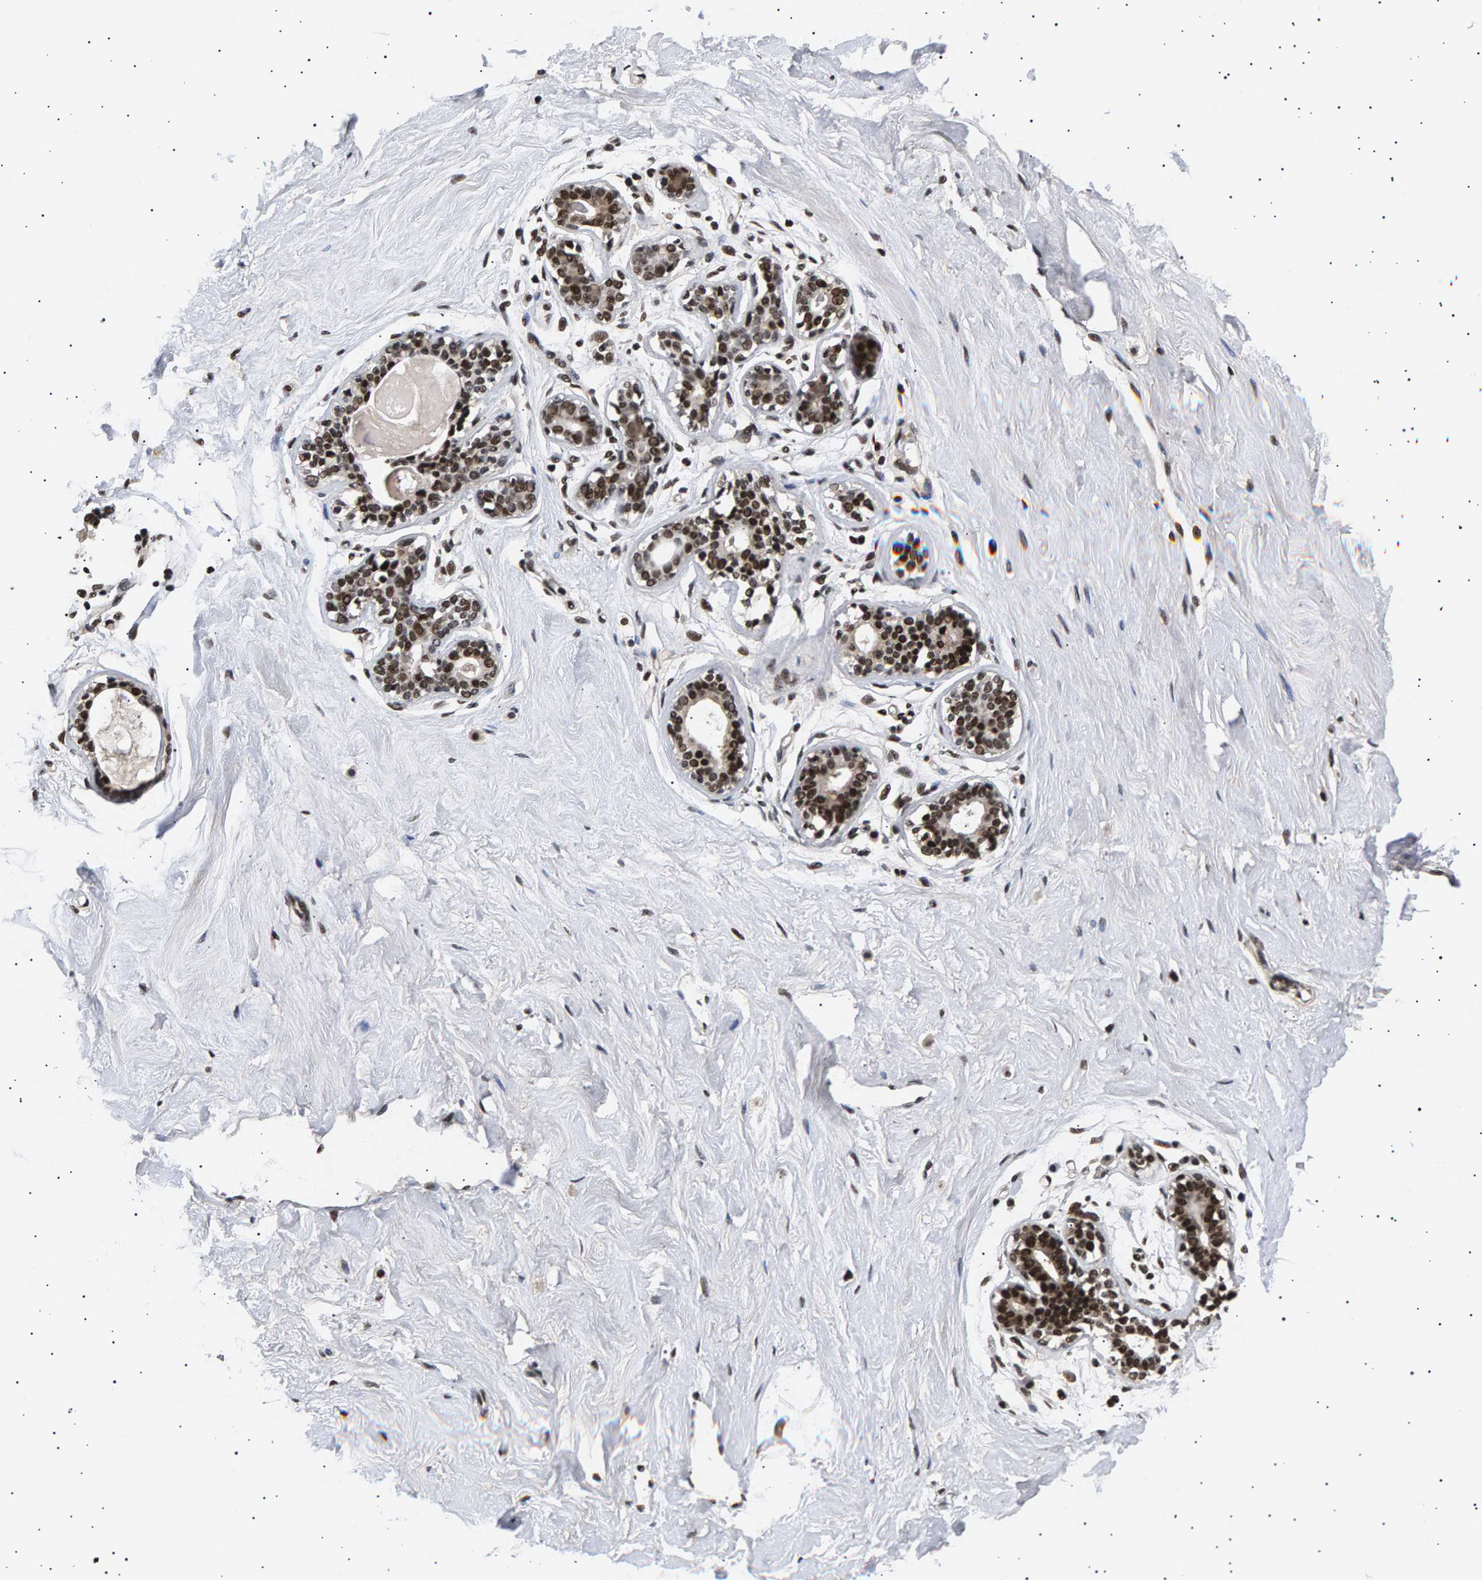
{"staining": {"intensity": "strong", "quantity": ">75%", "location": "nuclear"}, "tissue": "breast", "cell_type": "Glandular cells", "image_type": "normal", "snomed": [{"axis": "morphology", "description": "Normal tissue, NOS"}, {"axis": "topography", "description": "Breast"}], "caption": "A high amount of strong nuclear expression is identified in approximately >75% of glandular cells in unremarkable breast. (IHC, brightfield microscopy, high magnification).", "gene": "ANKRD40", "patient": {"sex": "female", "age": 23}}